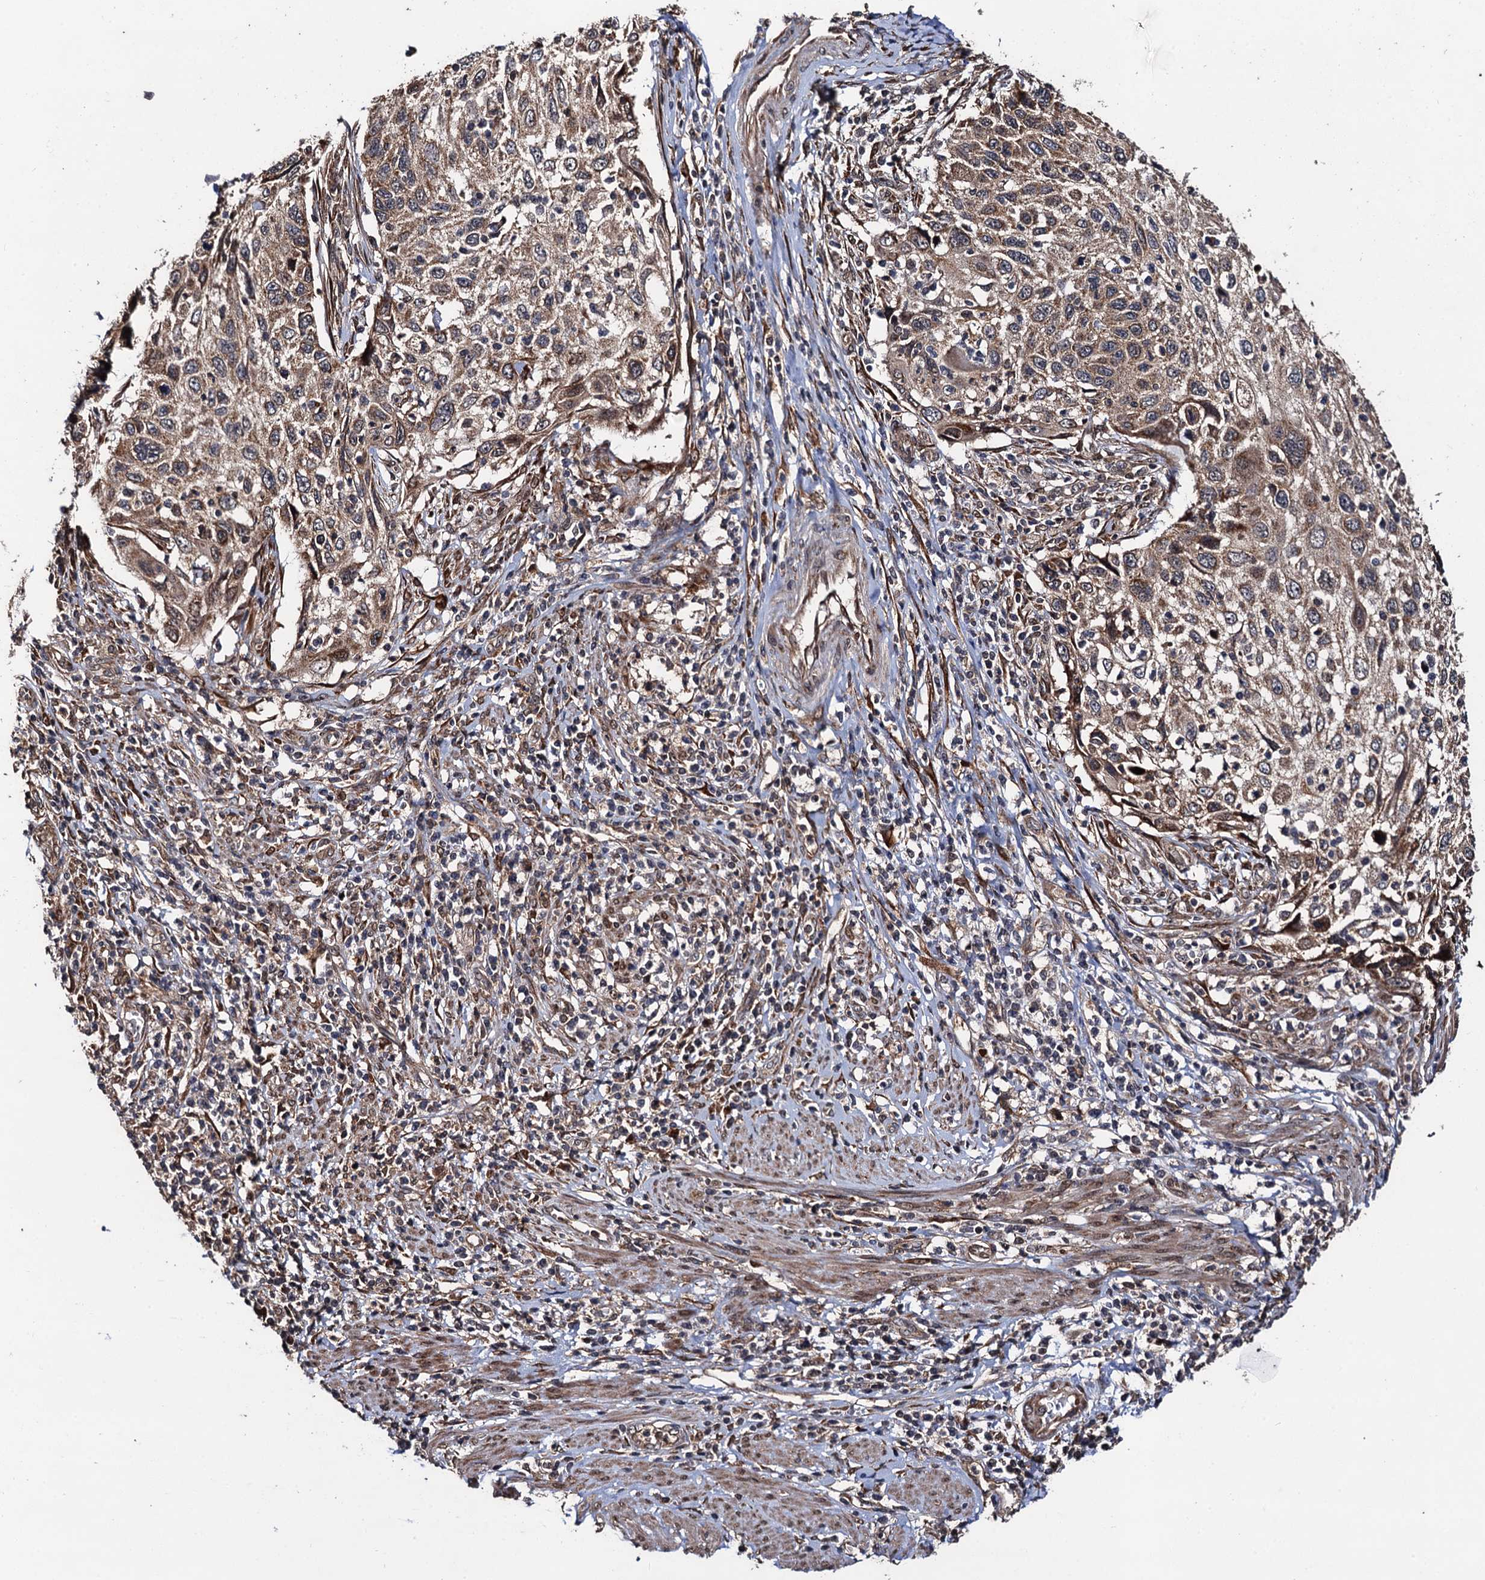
{"staining": {"intensity": "moderate", "quantity": ">75%", "location": "cytoplasmic/membranous"}, "tissue": "cervical cancer", "cell_type": "Tumor cells", "image_type": "cancer", "snomed": [{"axis": "morphology", "description": "Squamous cell carcinoma, NOS"}, {"axis": "topography", "description": "Cervix"}], "caption": "The micrograph reveals immunohistochemical staining of cervical squamous cell carcinoma. There is moderate cytoplasmic/membranous positivity is seen in about >75% of tumor cells.", "gene": "MIER2", "patient": {"sex": "female", "age": 70}}